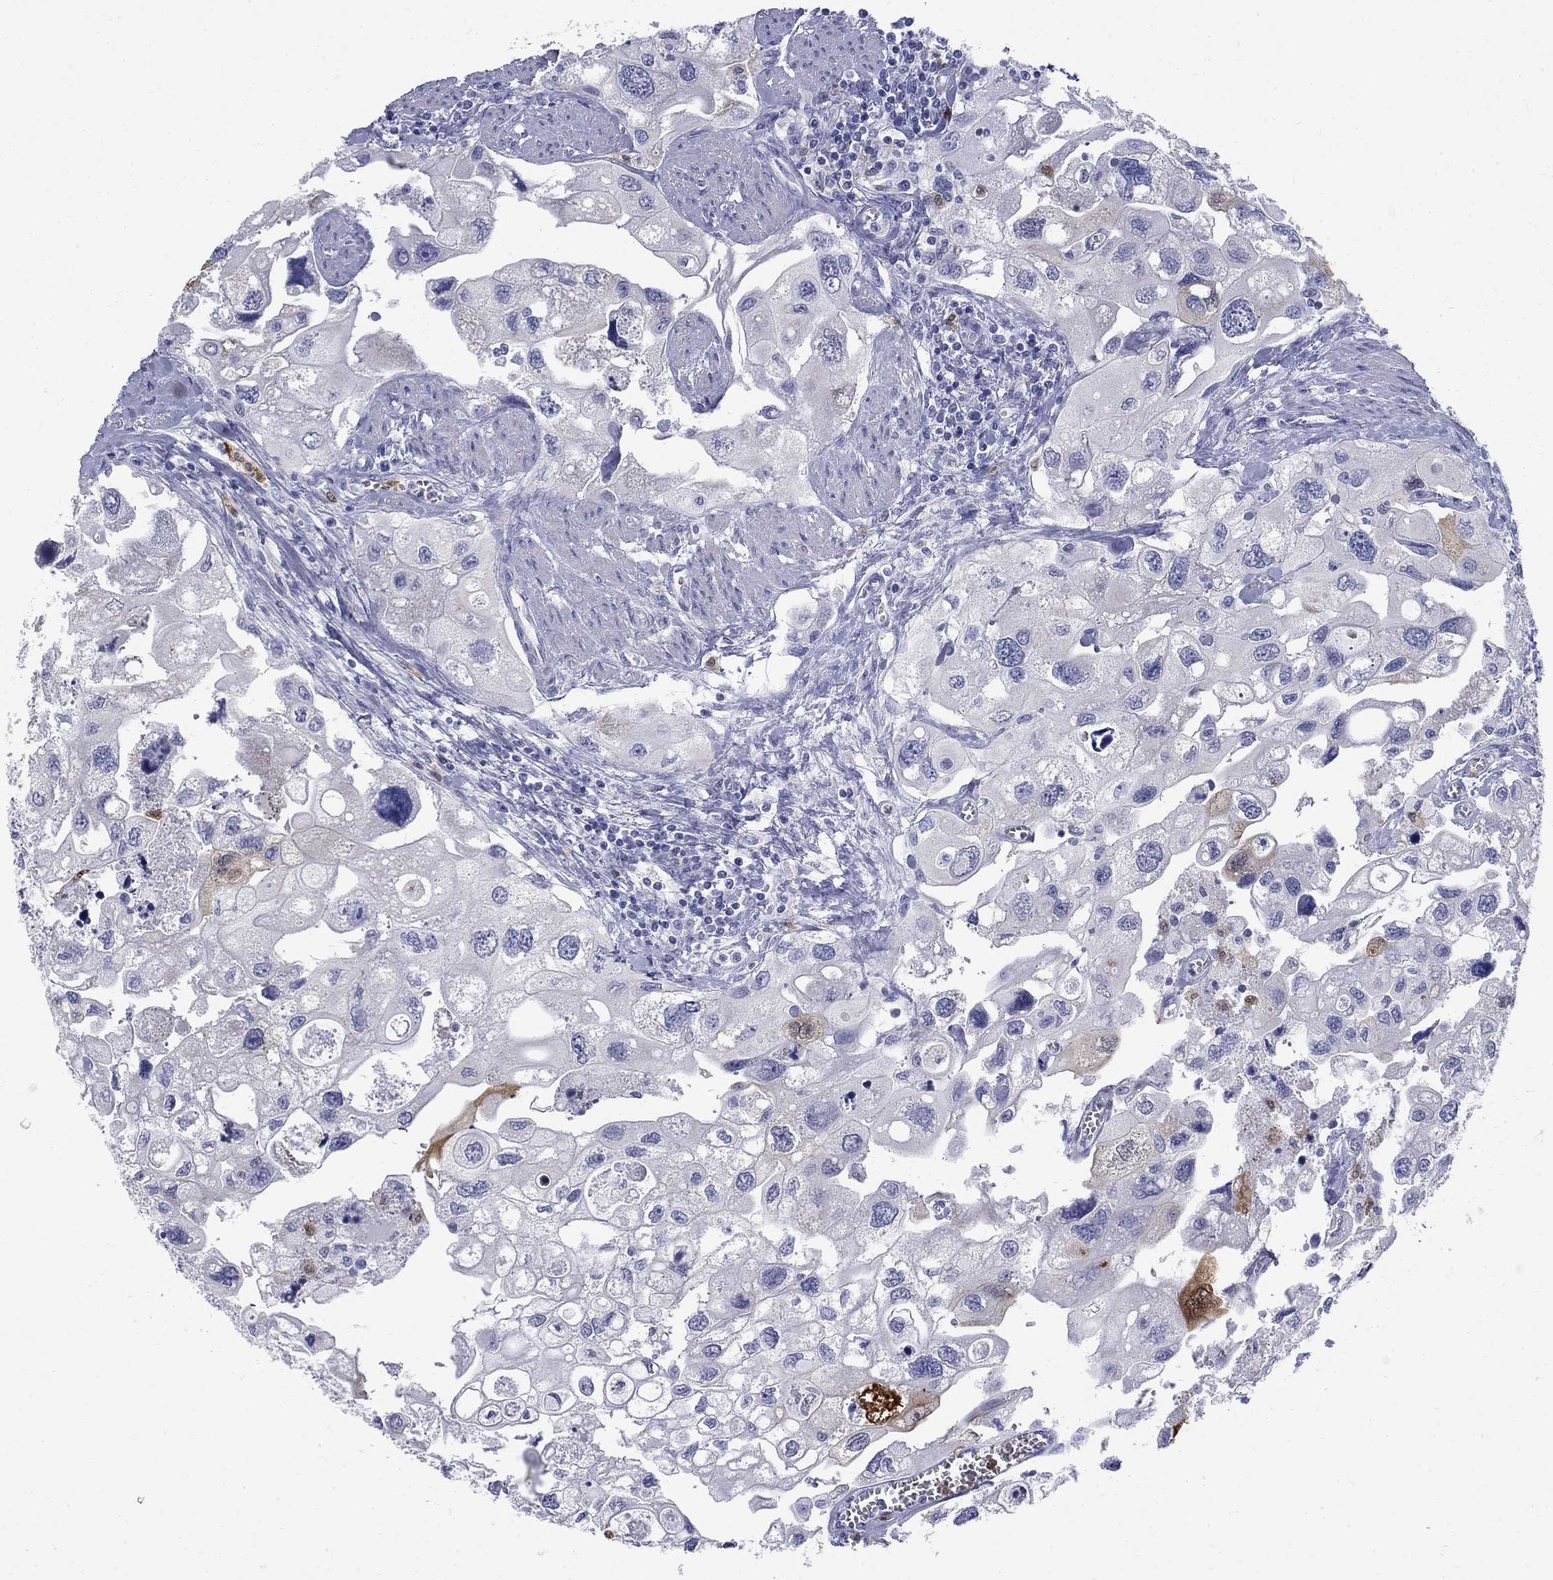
{"staining": {"intensity": "negative", "quantity": "none", "location": "none"}, "tissue": "urothelial cancer", "cell_type": "Tumor cells", "image_type": "cancer", "snomed": [{"axis": "morphology", "description": "Urothelial carcinoma, High grade"}, {"axis": "topography", "description": "Urinary bladder"}], "caption": "Urothelial cancer stained for a protein using immunohistochemistry reveals no positivity tumor cells.", "gene": "SERPINB2", "patient": {"sex": "male", "age": 59}}